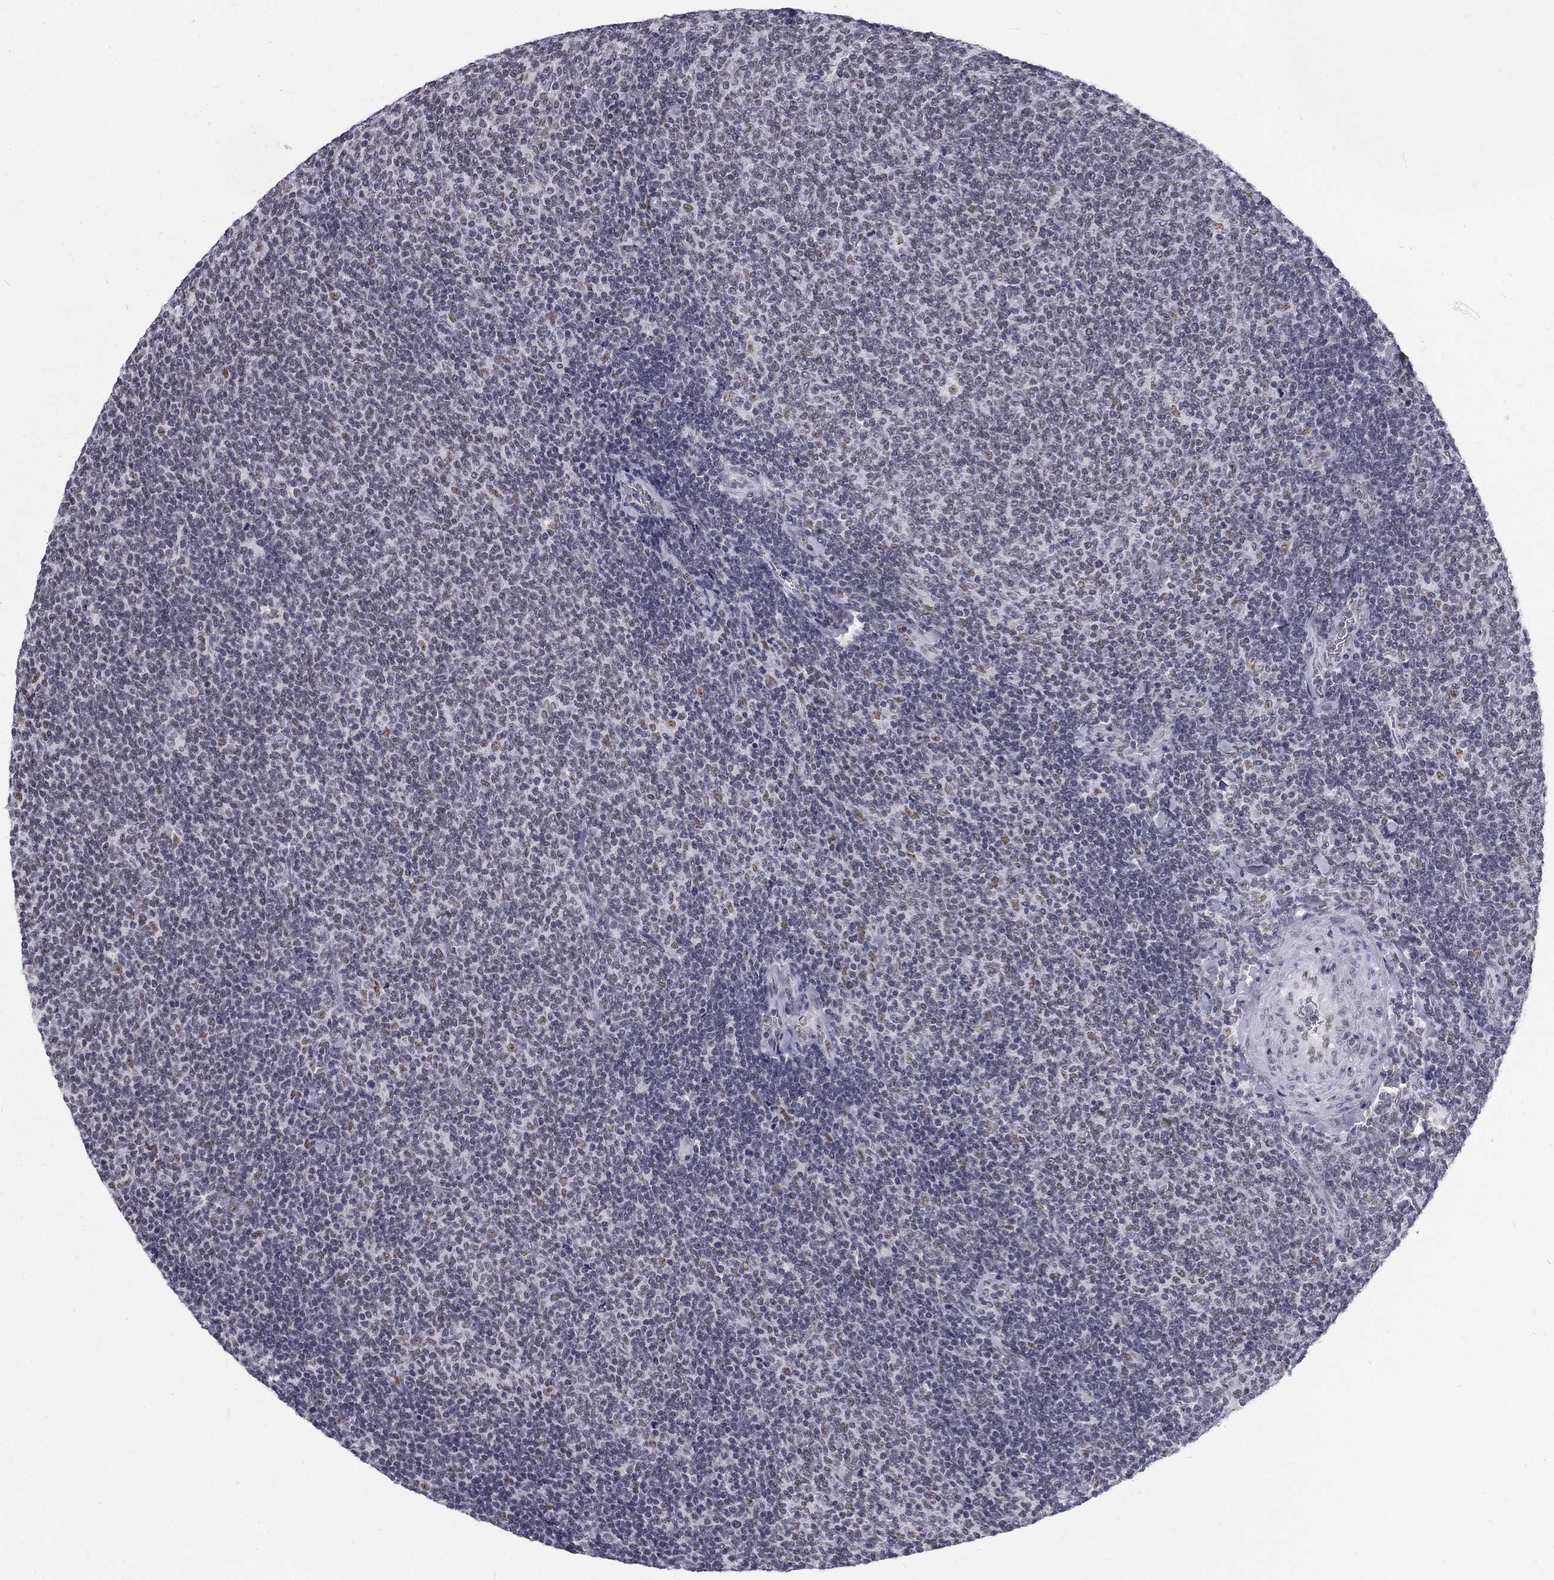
{"staining": {"intensity": "weak", "quantity": "<25%", "location": "nuclear"}, "tissue": "lymphoma", "cell_type": "Tumor cells", "image_type": "cancer", "snomed": [{"axis": "morphology", "description": "Malignant lymphoma, non-Hodgkin's type, Low grade"}, {"axis": "topography", "description": "Lymph node"}], "caption": "Immunohistochemical staining of low-grade malignant lymphoma, non-Hodgkin's type exhibits no significant positivity in tumor cells.", "gene": "SNORC", "patient": {"sex": "male", "age": 52}}